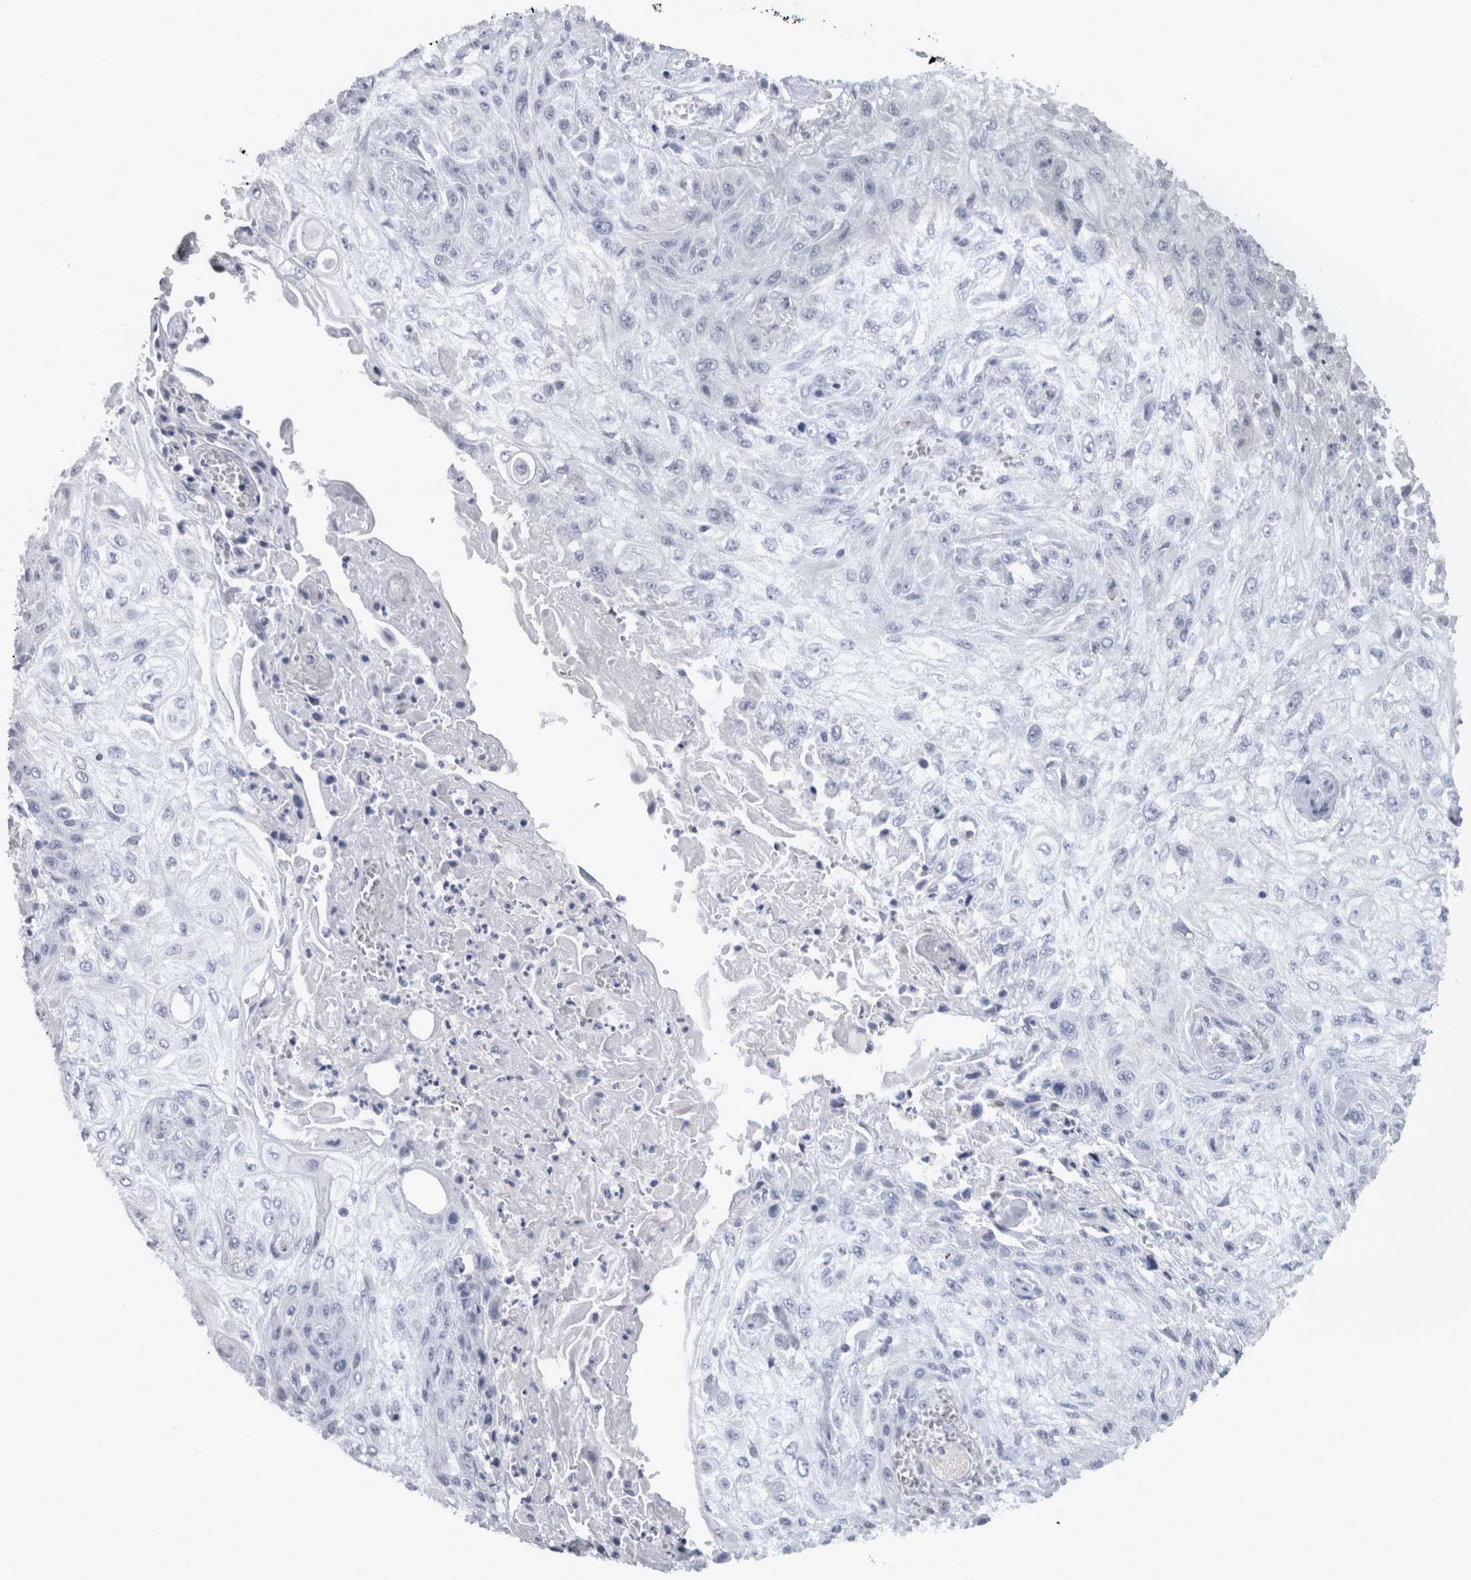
{"staining": {"intensity": "negative", "quantity": "none", "location": "none"}, "tissue": "skin cancer", "cell_type": "Tumor cells", "image_type": "cancer", "snomed": [{"axis": "morphology", "description": "Squamous cell carcinoma, NOS"}, {"axis": "morphology", "description": "Squamous cell carcinoma, metastatic, NOS"}, {"axis": "topography", "description": "Skin"}, {"axis": "topography", "description": "Lymph node"}], "caption": "This histopathology image is of metastatic squamous cell carcinoma (skin) stained with immunohistochemistry to label a protein in brown with the nuclei are counter-stained blue. There is no expression in tumor cells.", "gene": "TCAP", "patient": {"sex": "male", "age": 75}}